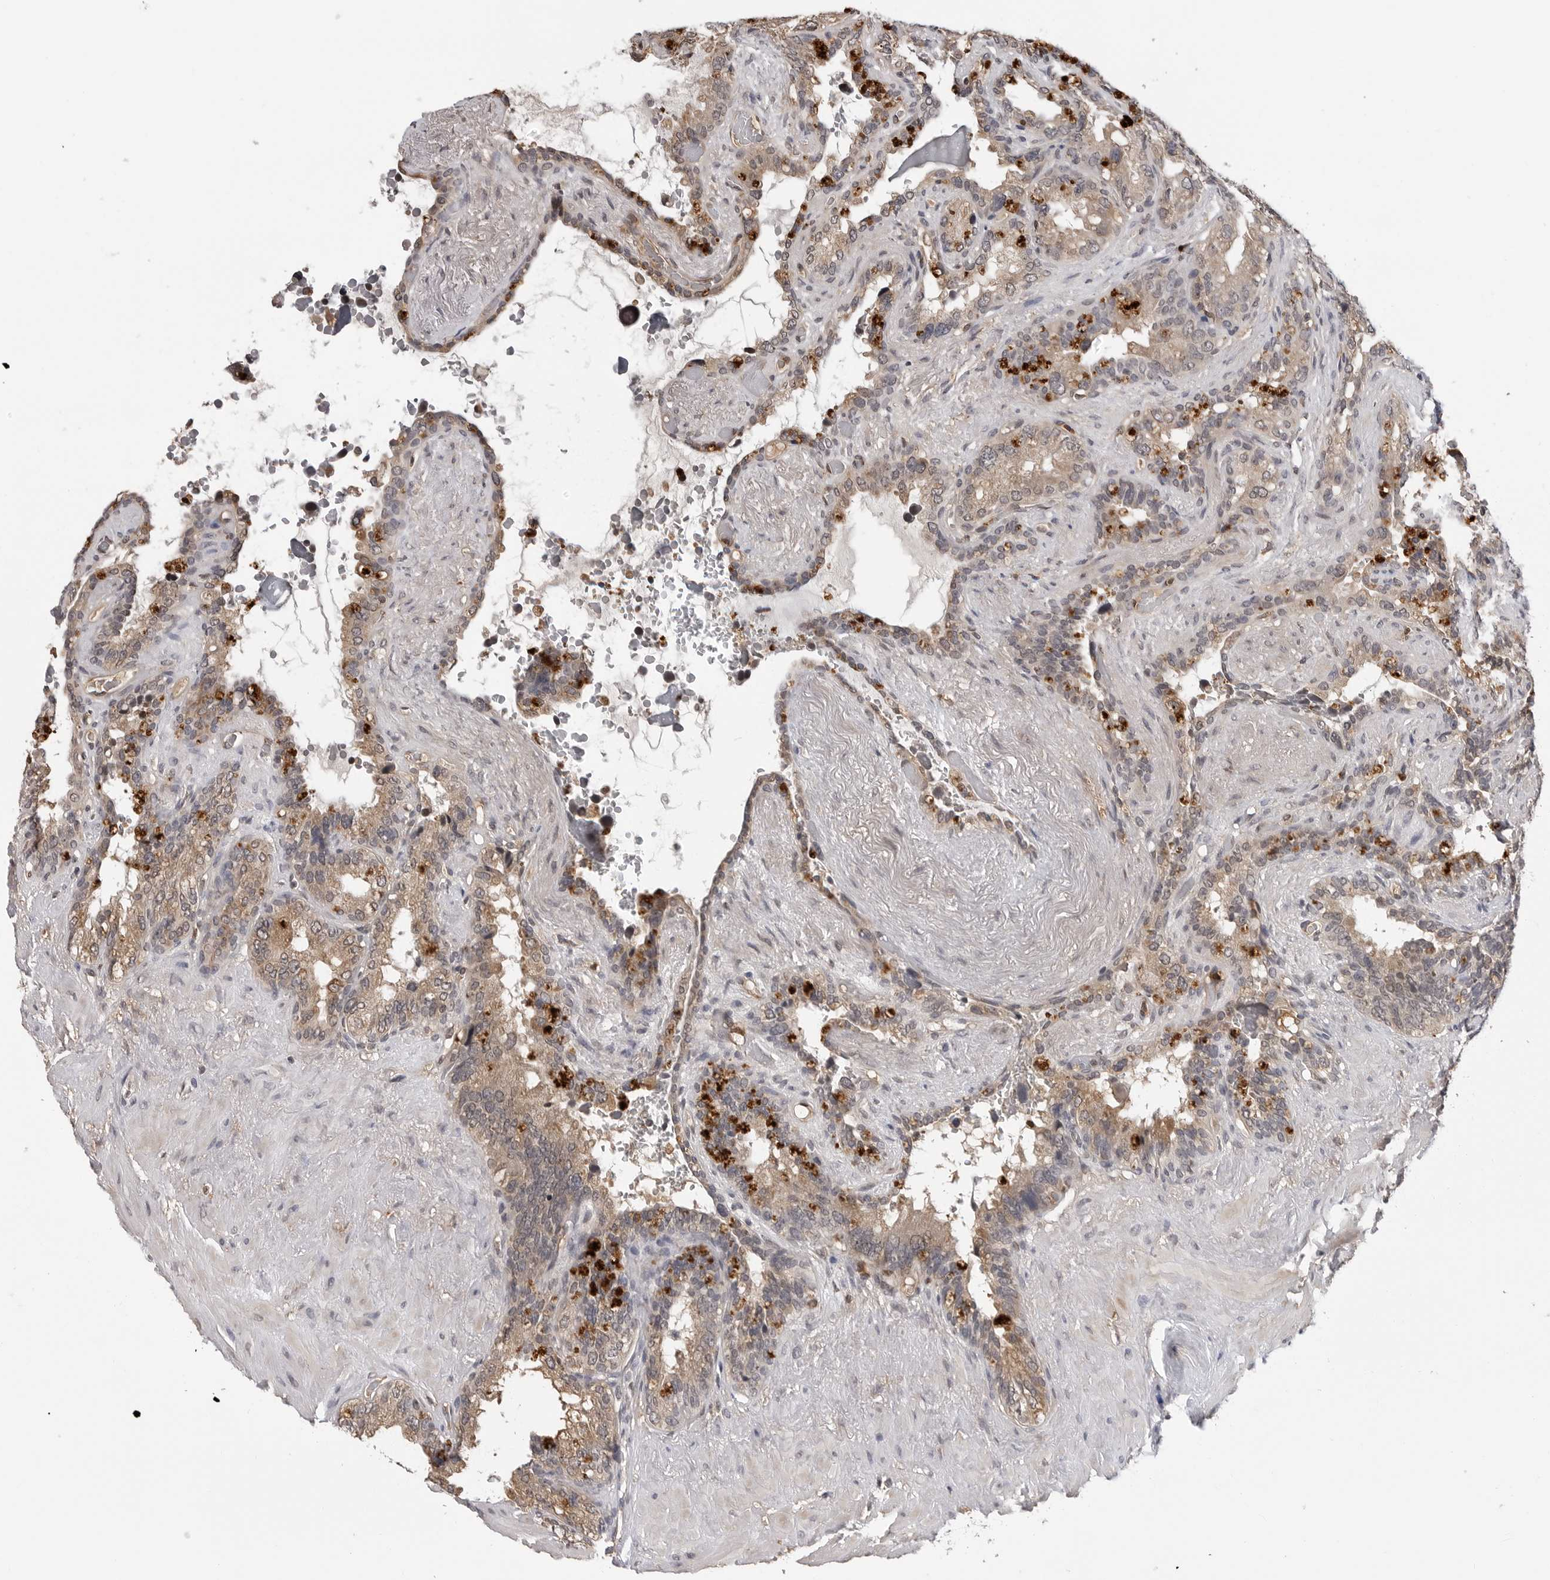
{"staining": {"intensity": "weak", "quantity": "25%-75%", "location": "cytoplasmic/membranous"}, "tissue": "seminal vesicle", "cell_type": "Glandular cells", "image_type": "normal", "snomed": [{"axis": "morphology", "description": "Normal tissue, NOS"}, {"axis": "topography", "description": "Seminal veicle"}], "caption": "Glandular cells reveal low levels of weak cytoplasmic/membranous positivity in about 25%-75% of cells in unremarkable human seminal vesicle.", "gene": "TRMT13", "patient": {"sex": "male", "age": 80}}